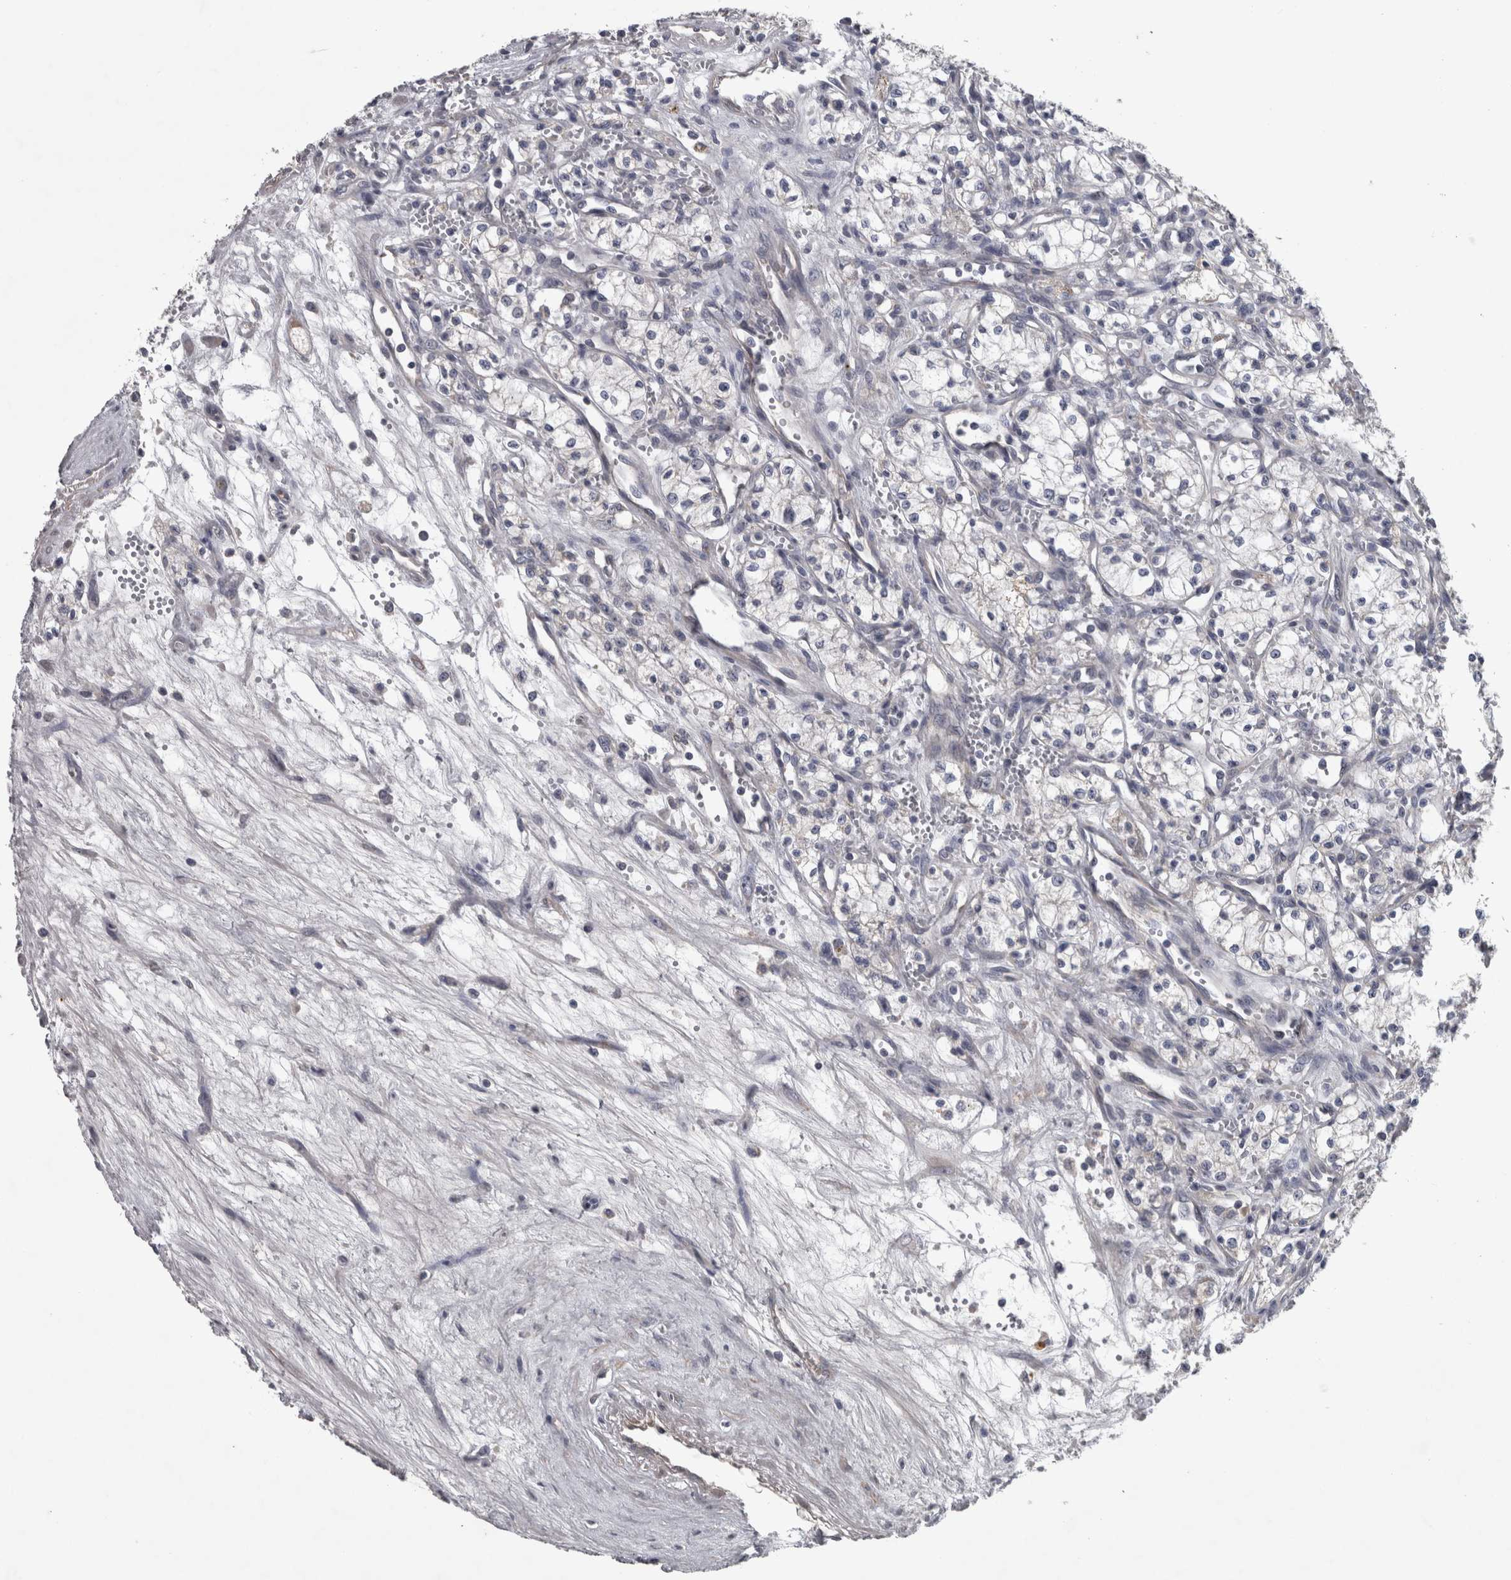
{"staining": {"intensity": "negative", "quantity": "none", "location": "none"}, "tissue": "renal cancer", "cell_type": "Tumor cells", "image_type": "cancer", "snomed": [{"axis": "morphology", "description": "Adenocarcinoma, NOS"}, {"axis": "topography", "description": "Kidney"}], "caption": "Tumor cells are negative for brown protein staining in renal adenocarcinoma. (Stains: DAB (3,3'-diaminobenzidine) immunohistochemistry with hematoxylin counter stain, Microscopy: brightfield microscopy at high magnification).", "gene": "DBT", "patient": {"sex": "male", "age": 59}}